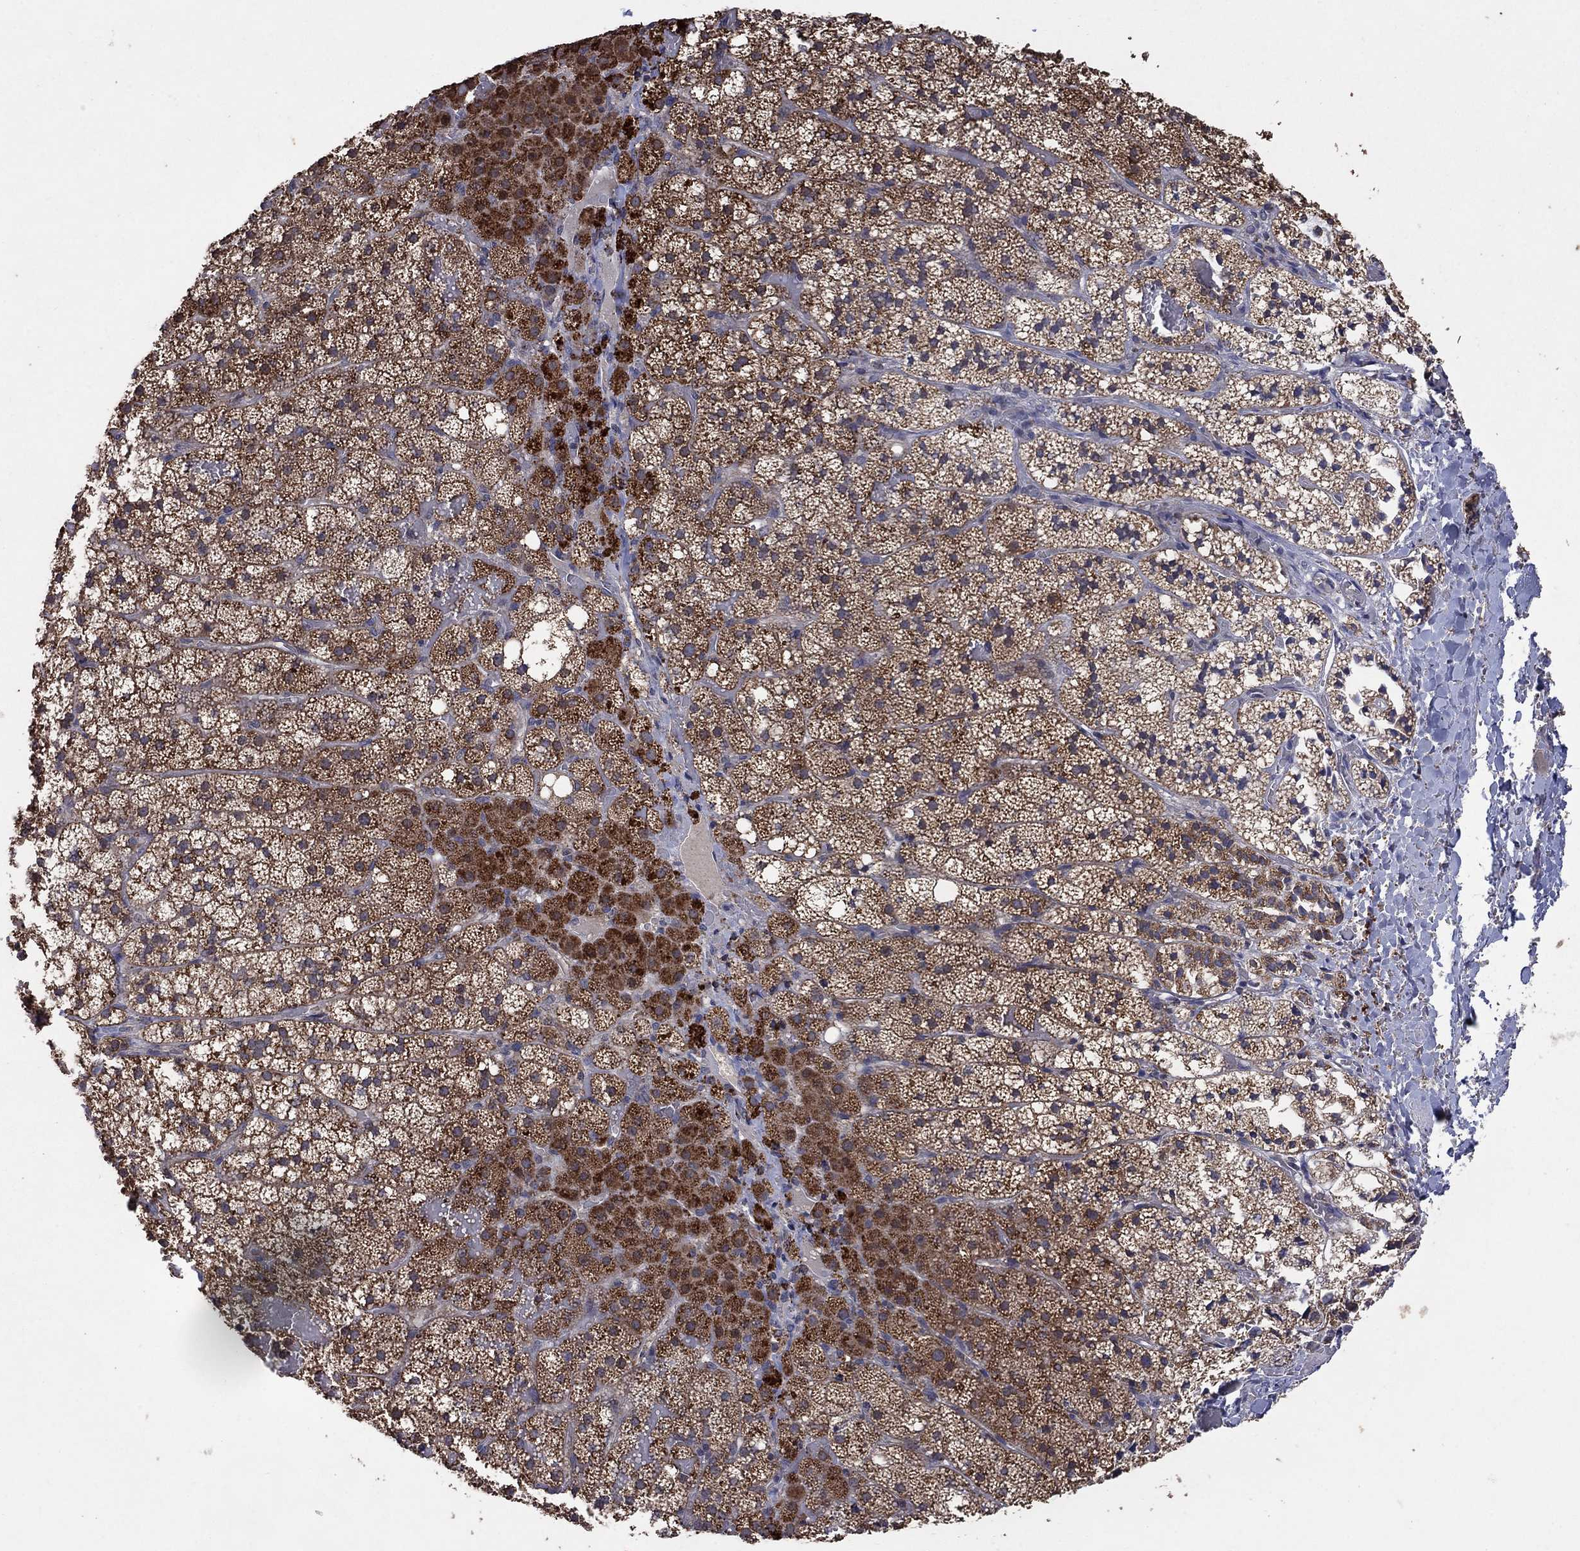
{"staining": {"intensity": "strong", "quantity": "25%-75%", "location": "cytoplasmic/membranous"}, "tissue": "adrenal gland", "cell_type": "Glandular cells", "image_type": "normal", "snomed": [{"axis": "morphology", "description": "Normal tissue, NOS"}, {"axis": "topography", "description": "Adrenal gland"}], "caption": "Protein positivity by IHC demonstrates strong cytoplasmic/membranous expression in approximately 25%-75% of glandular cells in unremarkable adrenal gland.", "gene": "DPH1", "patient": {"sex": "male", "age": 53}}